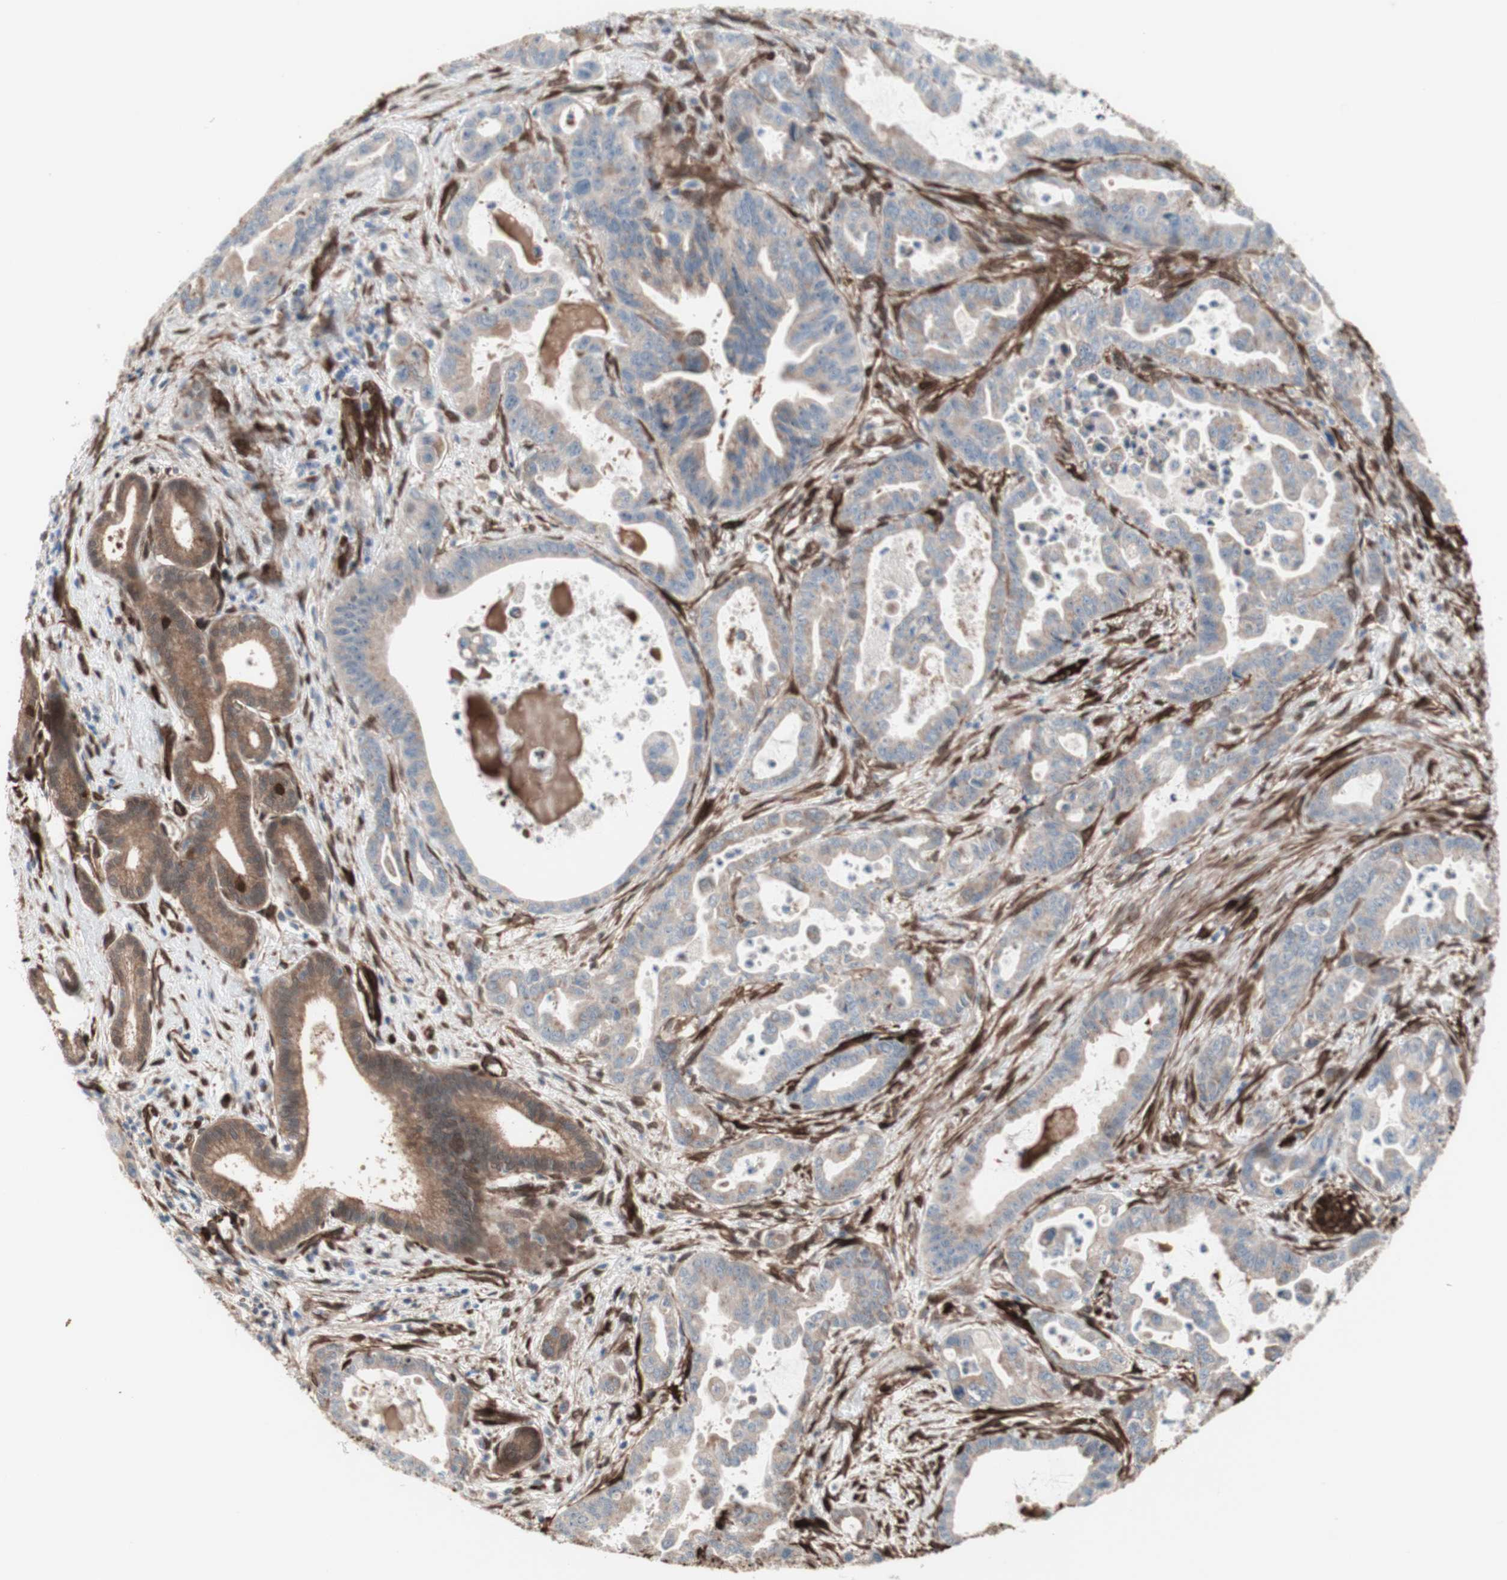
{"staining": {"intensity": "moderate", "quantity": ">75%", "location": "cytoplasmic/membranous"}, "tissue": "pancreatic cancer", "cell_type": "Tumor cells", "image_type": "cancer", "snomed": [{"axis": "morphology", "description": "Adenocarcinoma, NOS"}, {"axis": "topography", "description": "Pancreas"}], "caption": "The immunohistochemical stain labels moderate cytoplasmic/membranous staining in tumor cells of adenocarcinoma (pancreatic) tissue. (DAB IHC, brown staining for protein, blue staining for nuclei).", "gene": "CNN3", "patient": {"sex": "male", "age": 70}}